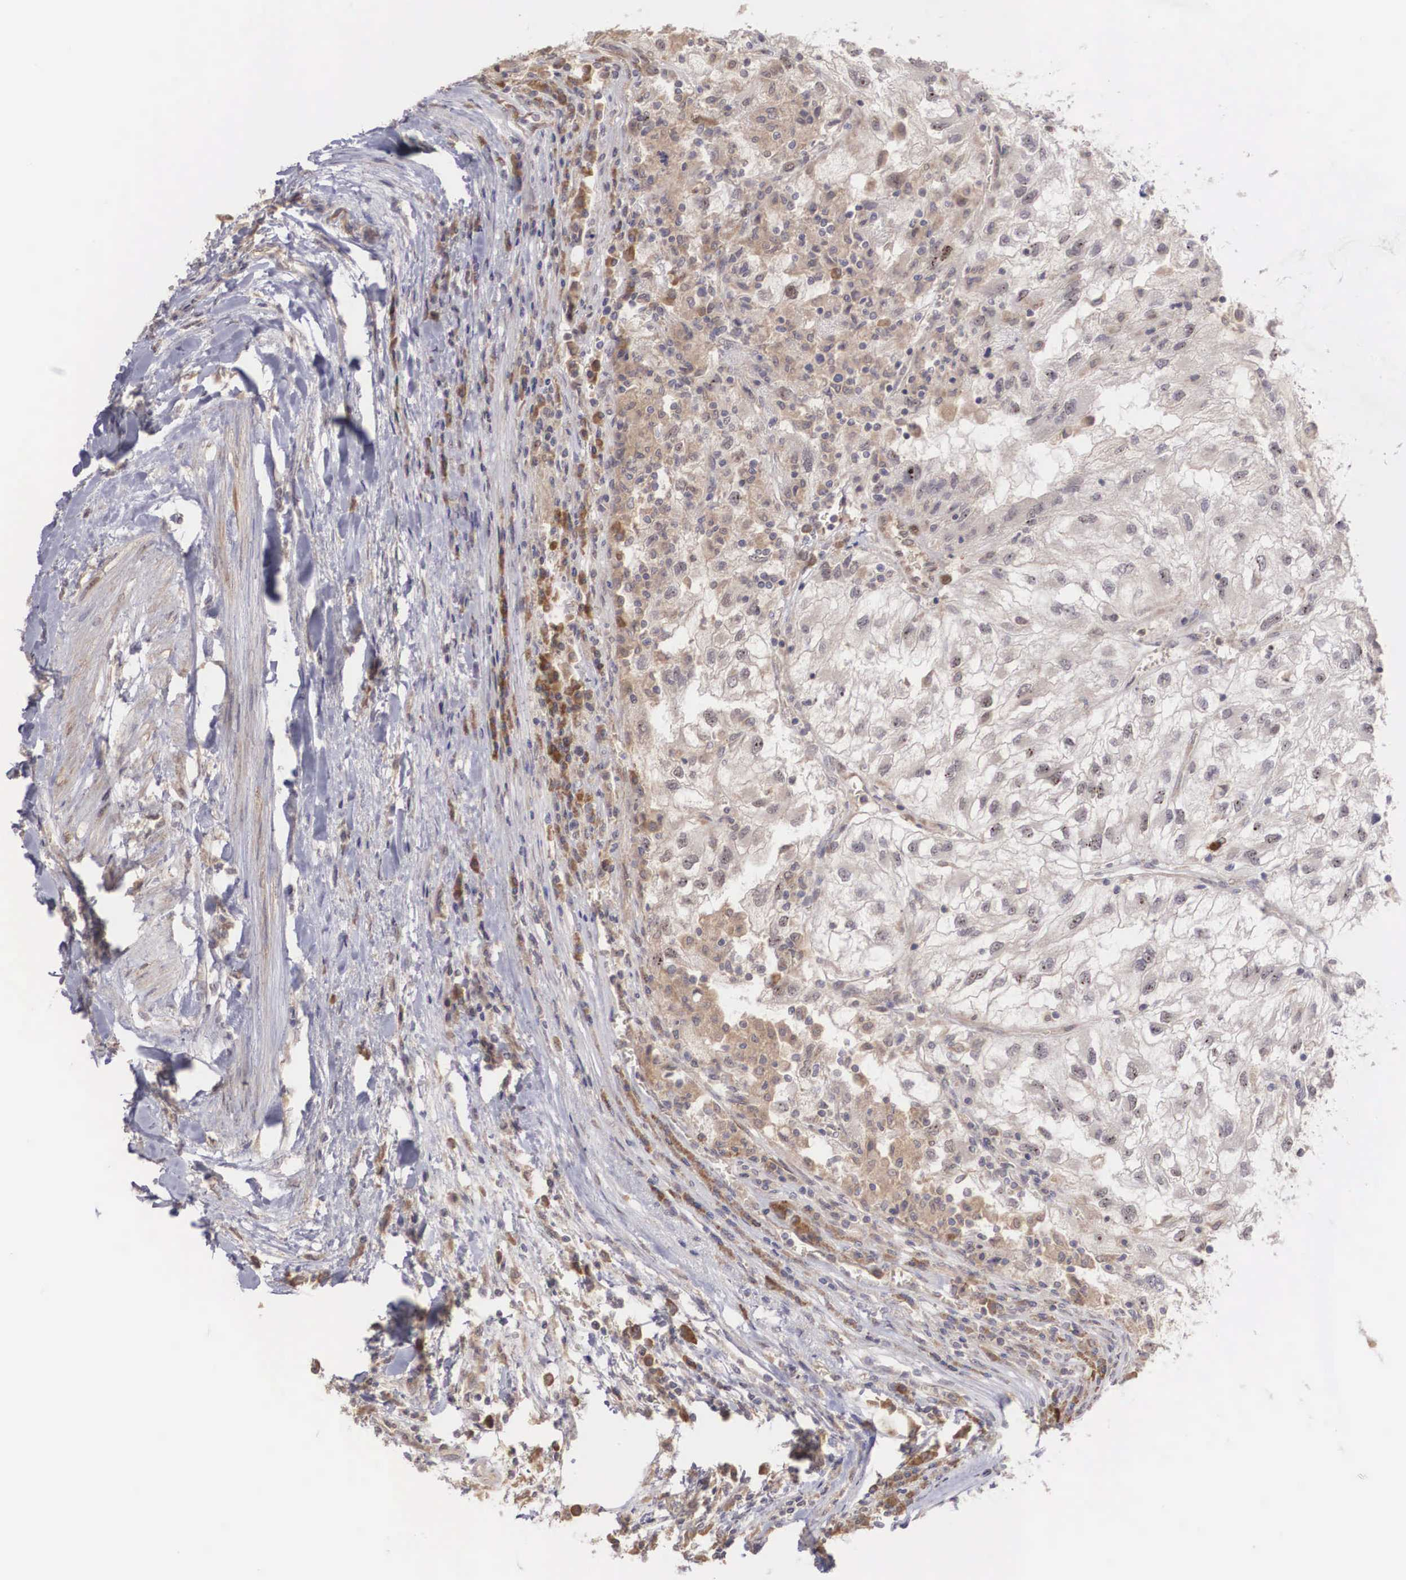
{"staining": {"intensity": "weak", "quantity": ">75%", "location": "cytoplasmic/membranous"}, "tissue": "renal cancer", "cell_type": "Tumor cells", "image_type": "cancer", "snomed": [{"axis": "morphology", "description": "Normal tissue, NOS"}, {"axis": "morphology", "description": "Adenocarcinoma, NOS"}, {"axis": "topography", "description": "Kidney"}], "caption": "This is a photomicrograph of IHC staining of renal adenocarcinoma, which shows weak positivity in the cytoplasmic/membranous of tumor cells.", "gene": "DNAJB7", "patient": {"sex": "male", "age": 71}}